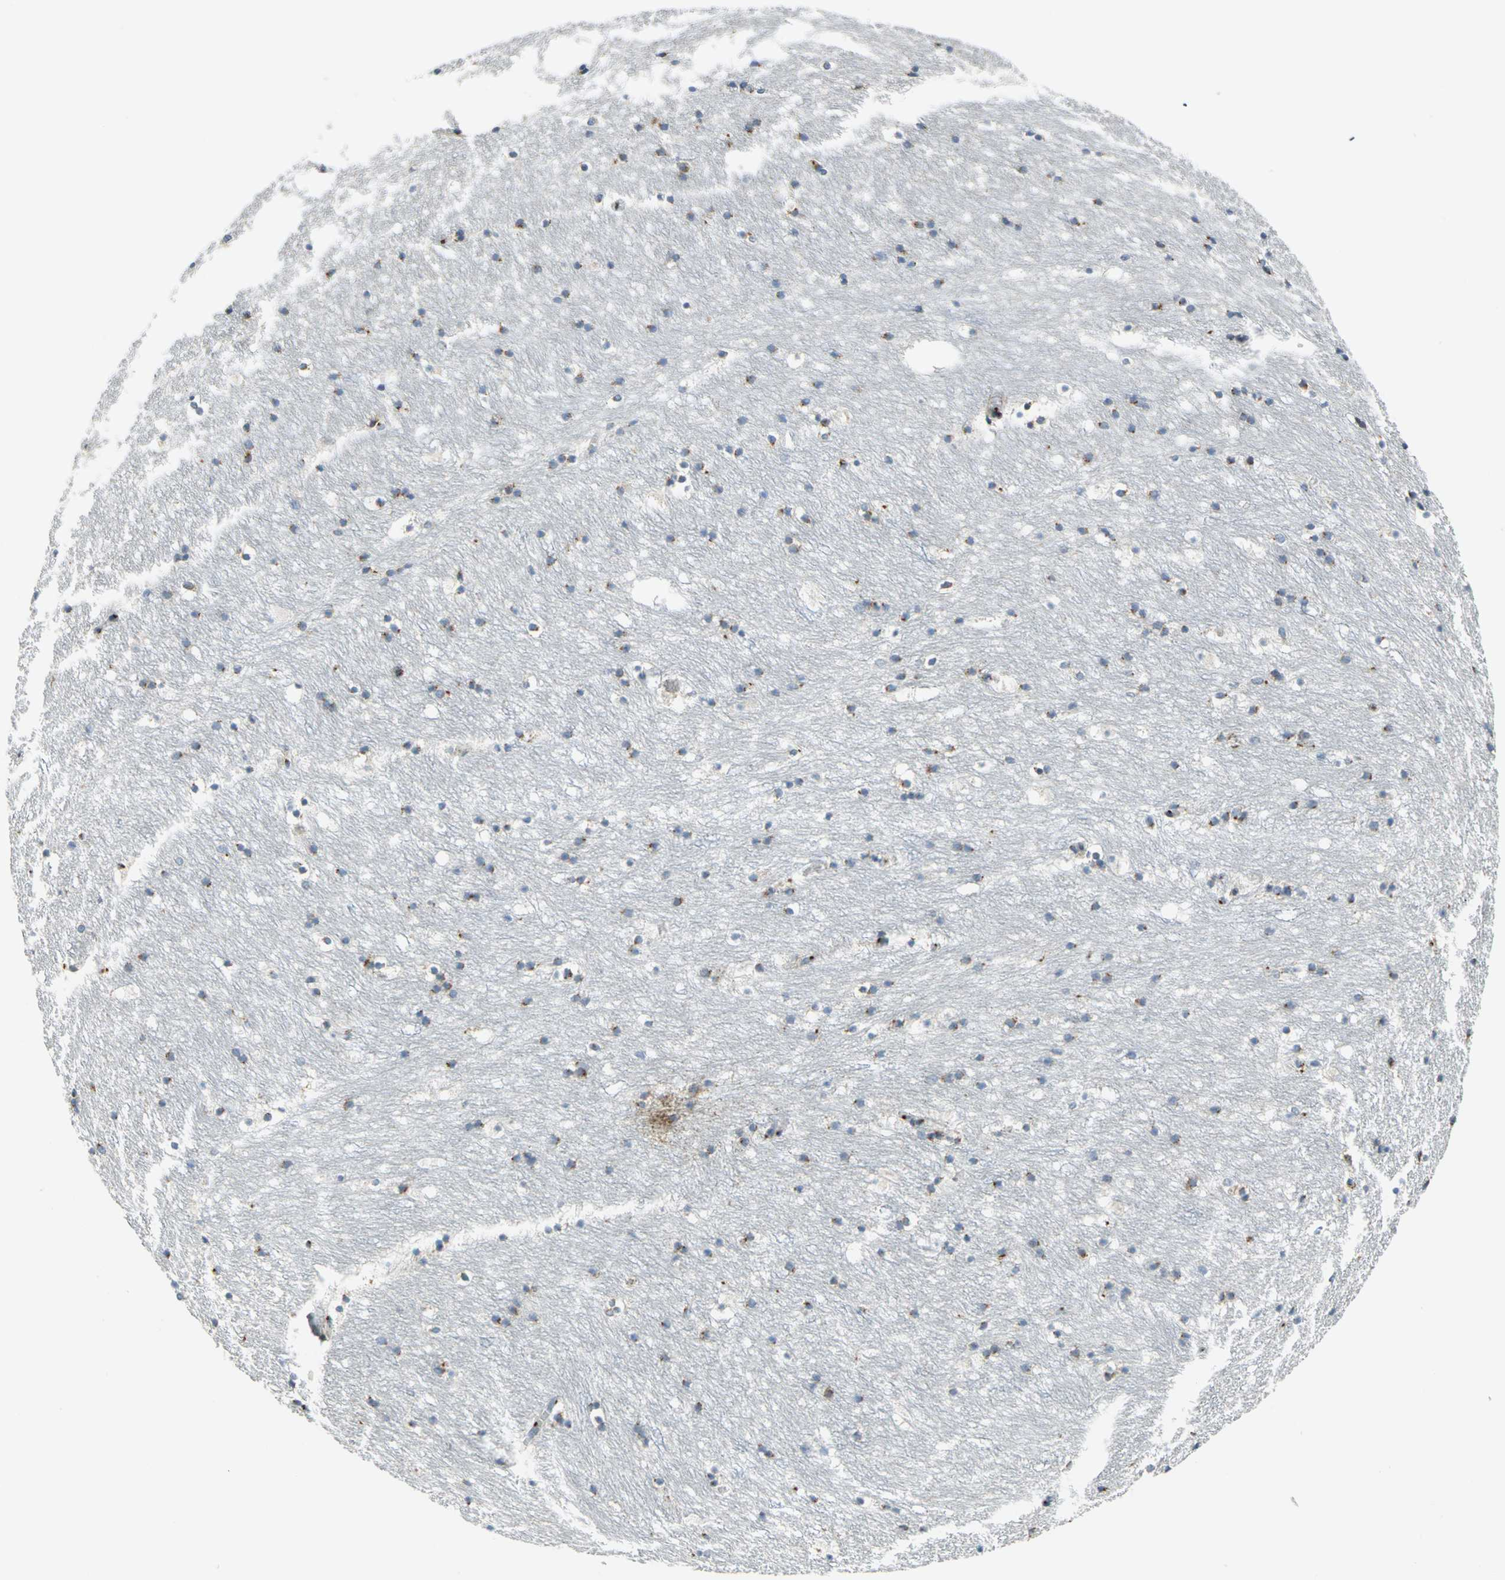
{"staining": {"intensity": "moderate", "quantity": "25%-75%", "location": "cytoplasmic/membranous"}, "tissue": "caudate", "cell_type": "Glial cells", "image_type": "normal", "snomed": [{"axis": "morphology", "description": "Normal tissue, NOS"}, {"axis": "topography", "description": "Lateral ventricle wall"}], "caption": "A medium amount of moderate cytoplasmic/membranous expression is present in about 25%-75% of glial cells in normal caudate. (DAB IHC with brightfield microscopy, high magnification).", "gene": "GPR3", "patient": {"sex": "male", "age": 45}}